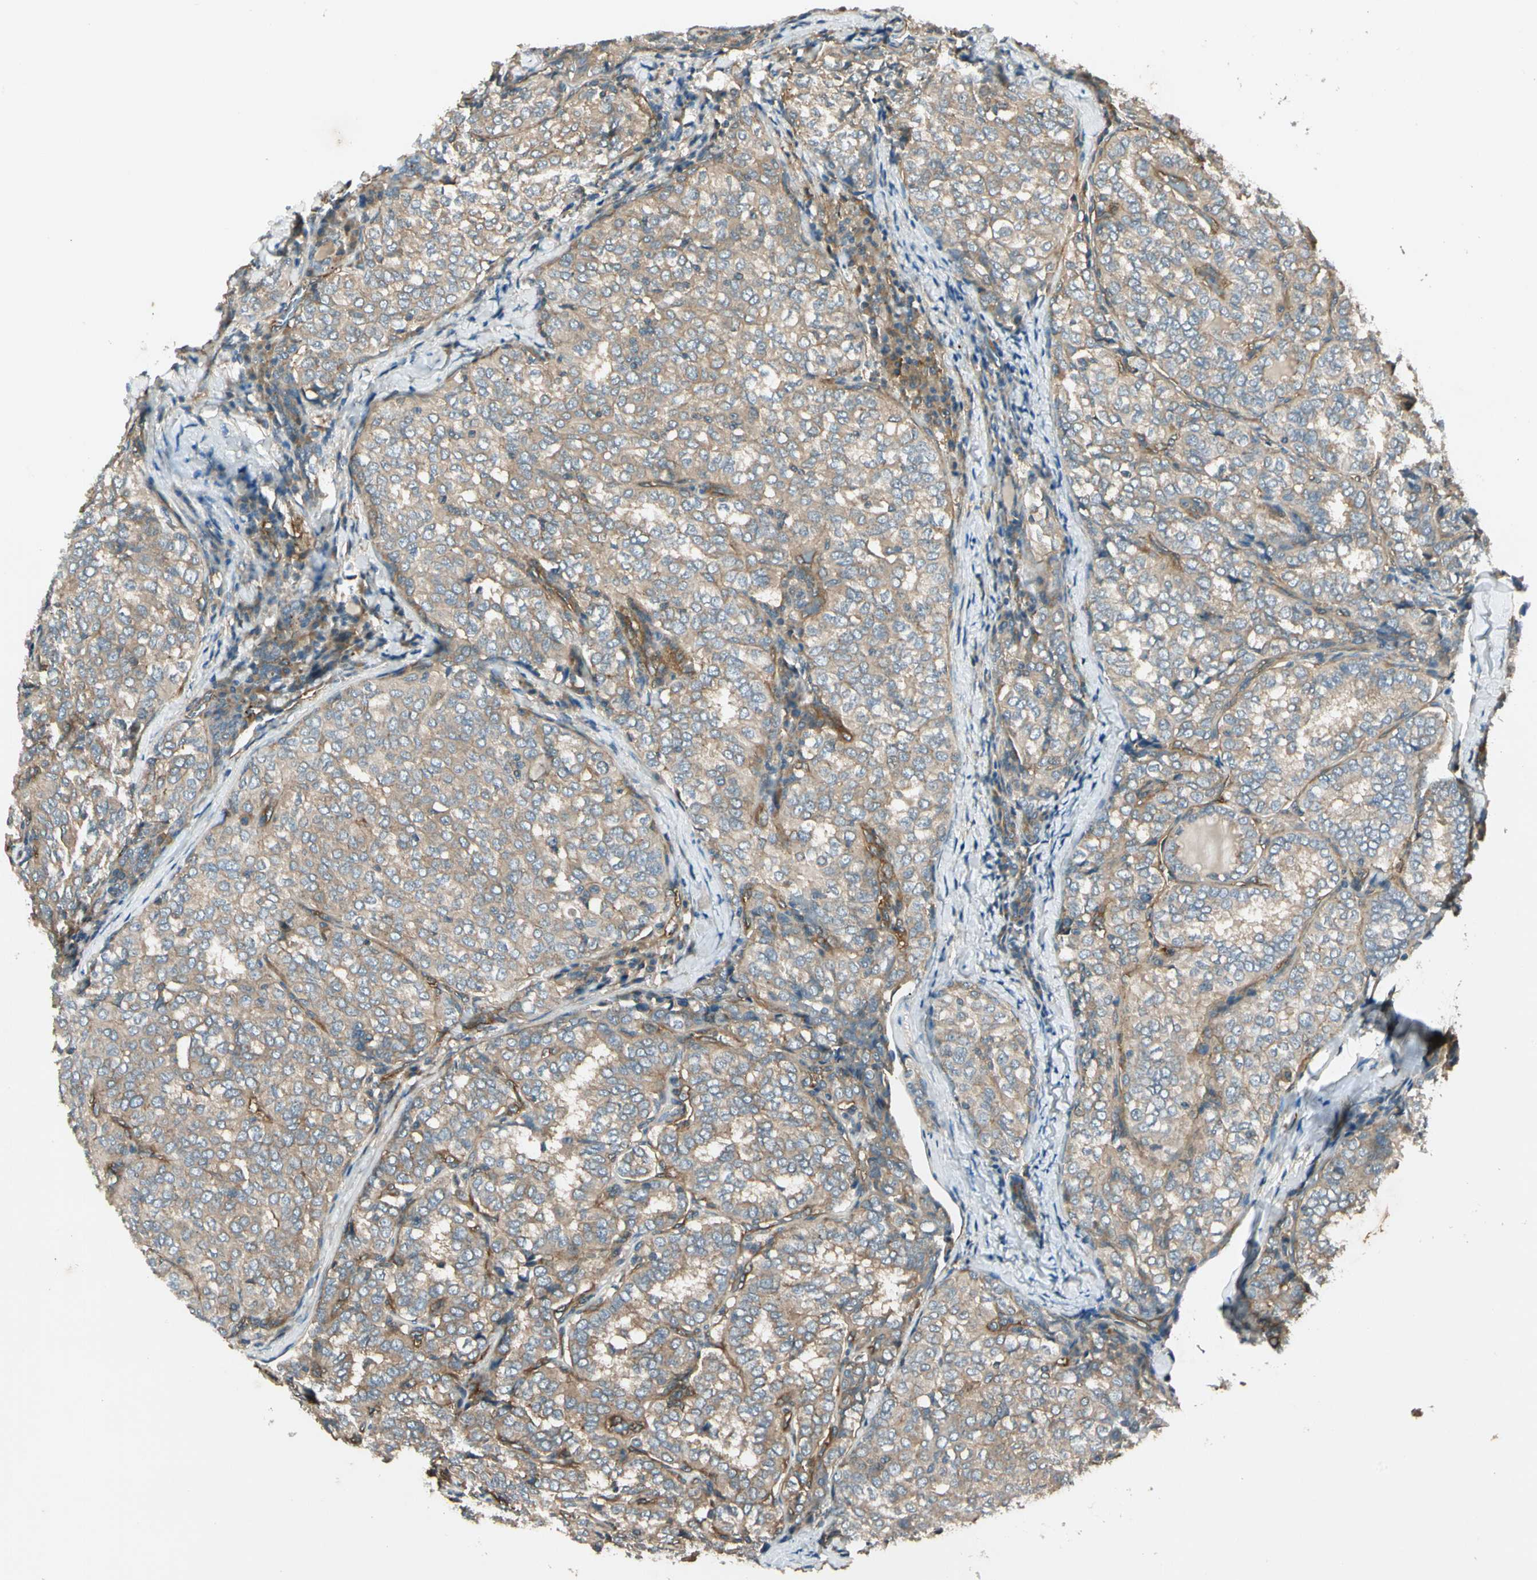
{"staining": {"intensity": "weak", "quantity": ">75%", "location": "cytoplasmic/membranous"}, "tissue": "thyroid cancer", "cell_type": "Tumor cells", "image_type": "cancer", "snomed": [{"axis": "morphology", "description": "Normal tissue, NOS"}, {"axis": "morphology", "description": "Papillary adenocarcinoma, NOS"}, {"axis": "topography", "description": "Thyroid gland"}], "caption": "Approximately >75% of tumor cells in thyroid cancer (papillary adenocarcinoma) demonstrate weak cytoplasmic/membranous protein expression as visualized by brown immunohistochemical staining.", "gene": "ROCK2", "patient": {"sex": "female", "age": 30}}